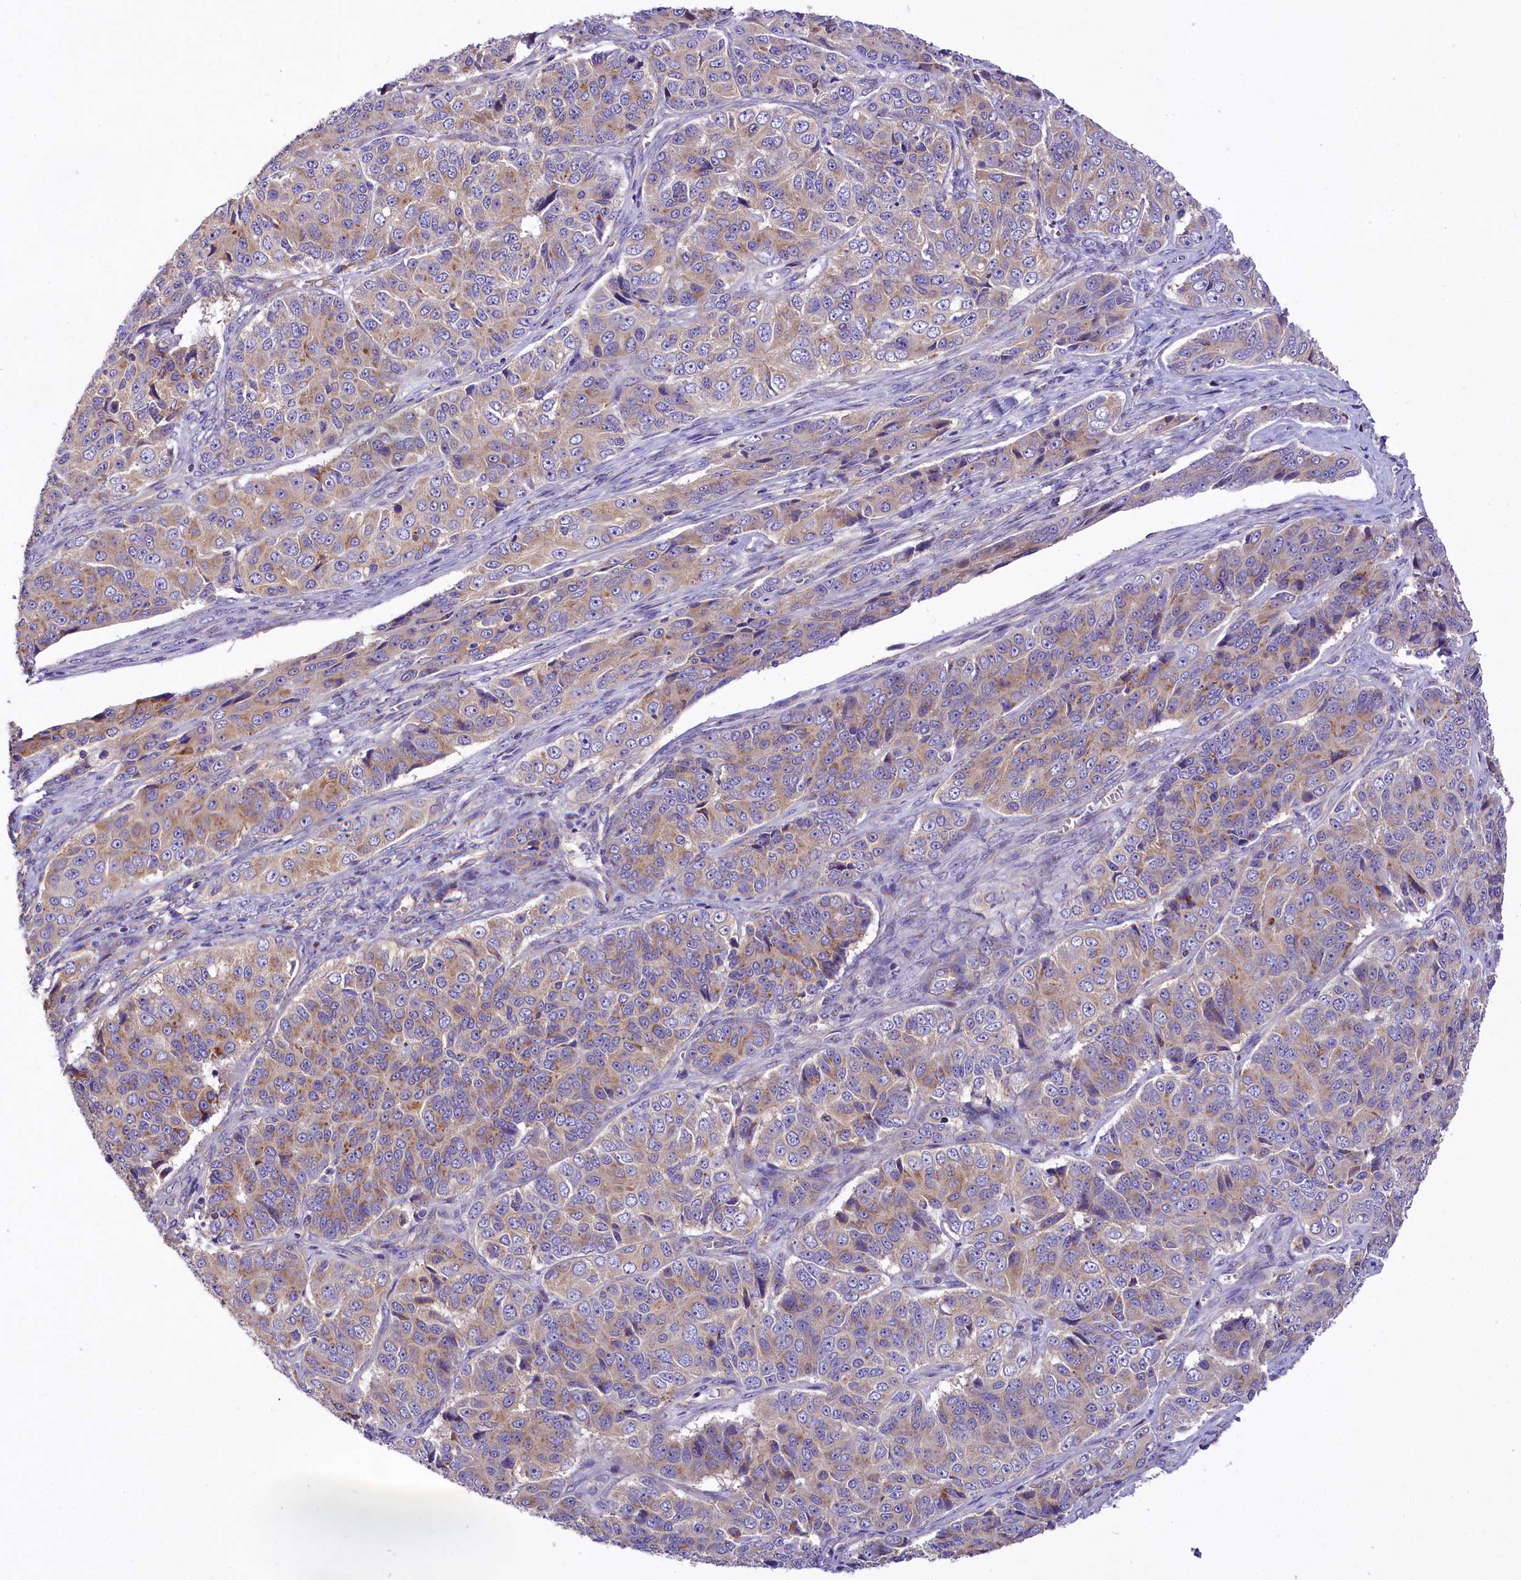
{"staining": {"intensity": "weak", "quantity": "25%-75%", "location": "cytoplasmic/membranous"}, "tissue": "ovarian cancer", "cell_type": "Tumor cells", "image_type": "cancer", "snomed": [{"axis": "morphology", "description": "Carcinoma, endometroid"}, {"axis": "topography", "description": "Ovary"}], "caption": "Weak cytoplasmic/membranous protein staining is identified in about 25%-75% of tumor cells in endometroid carcinoma (ovarian).", "gene": "PEMT", "patient": {"sex": "female", "age": 51}}